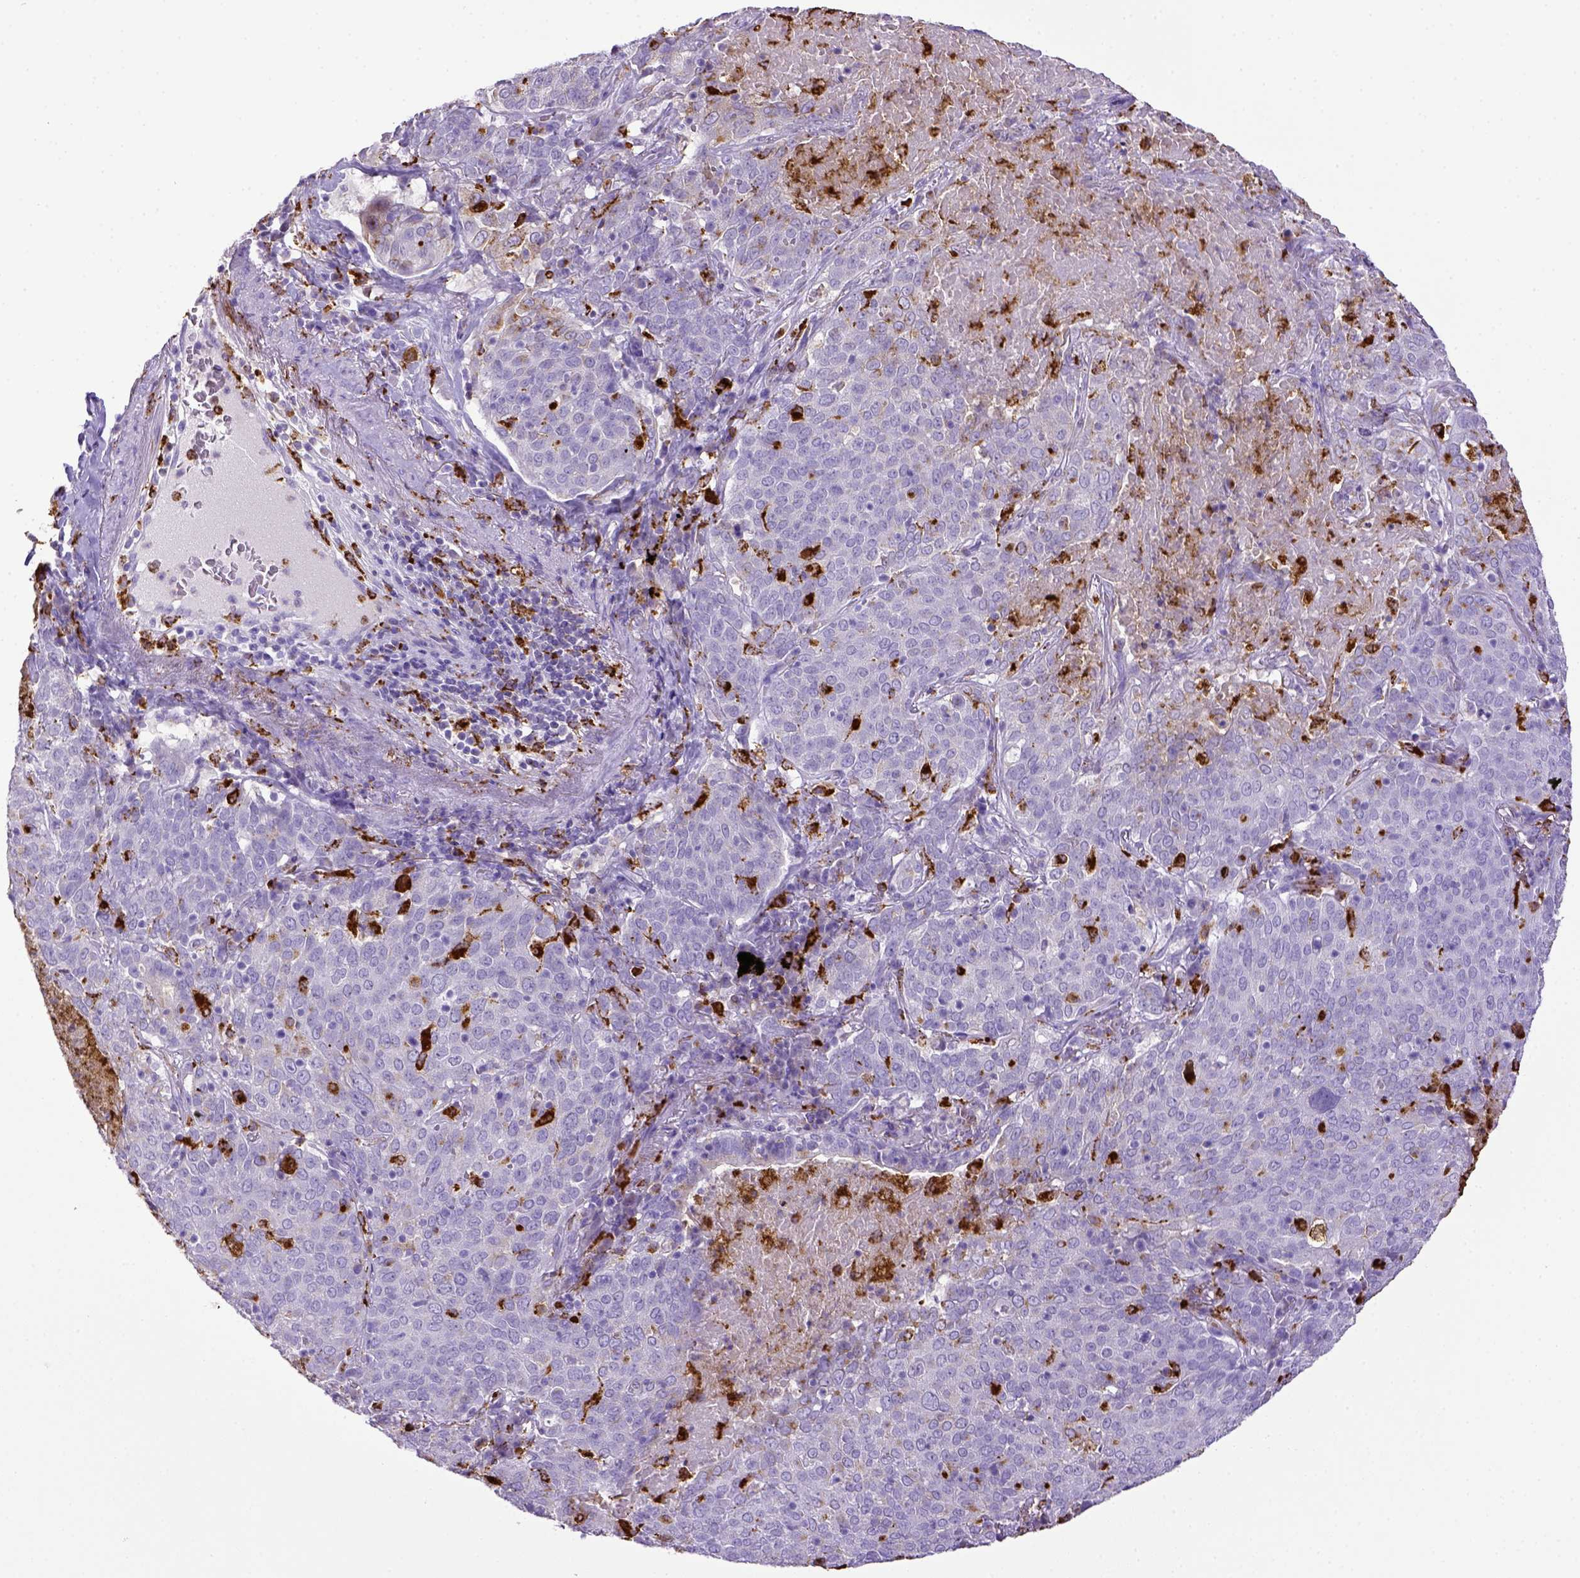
{"staining": {"intensity": "negative", "quantity": "none", "location": "none"}, "tissue": "lung cancer", "cell_type": "Tumor cells", "image_type": "cancer", "snomed": [{"axis": "morphology", "description": "Squamous cell carcinoma, NOS"}, {"axis": "topography", "description": "Lung"}], "caption": "Lung cancer stained for a protein using immunohistochemistry shows no expression tumor cells.", "gene": "CD68", "patient": {"sex": "male", "age": 82}}